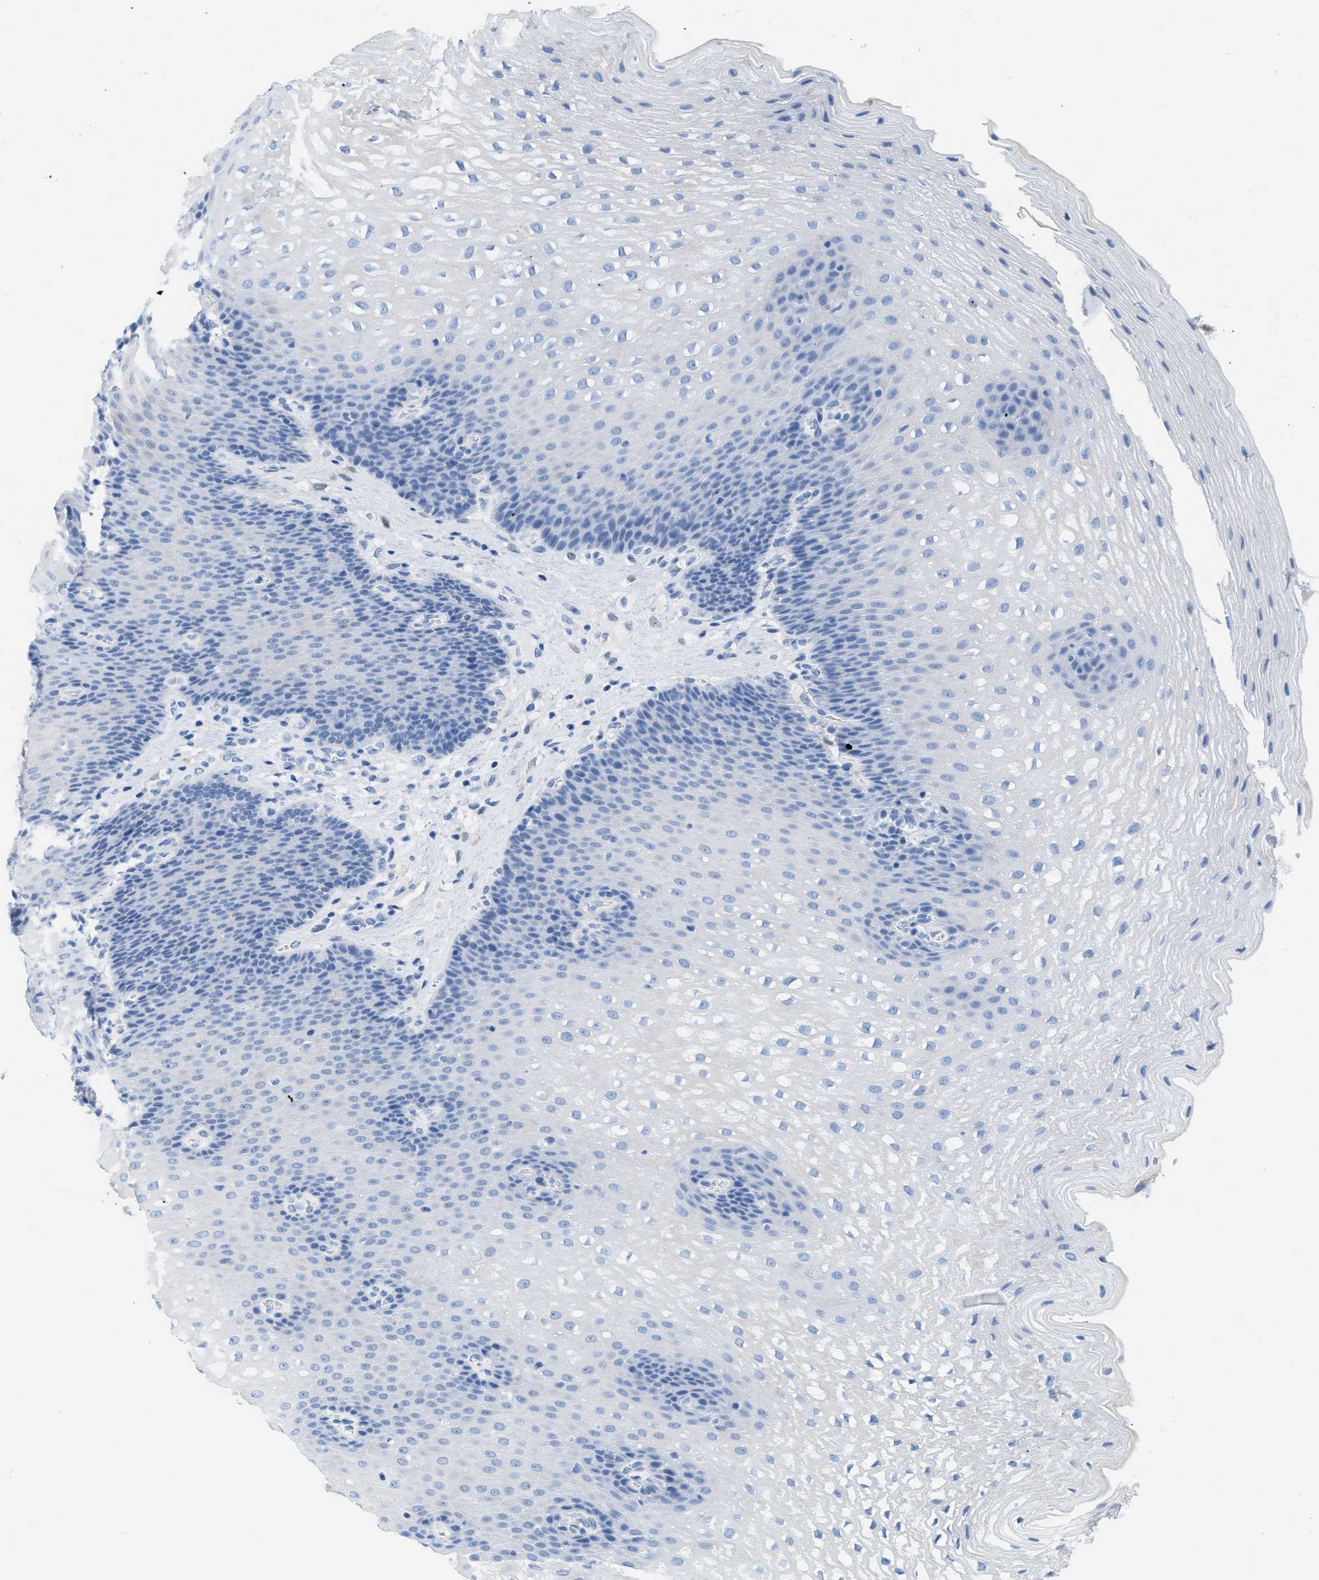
{"staining": {"intensity": "negative", "quantity": "none", "location": "none"}, "tissue": "esophagus", "cell_type": "Squamous epithelial cells", "image_type": "normal", "snomed": [{"axis": "morphology", "description": "Normal tissue, NOS"}, {"axis": "topography", "description": "Esophagus"}], "caption": "Micrograph shows no protein positivity in squamous epithelial cells of unremarkable esophagus. (DAB immunohistochemistry, high magnification).", "gene": "ASGR1", "patient": {"sex": "male", "age": 48}}